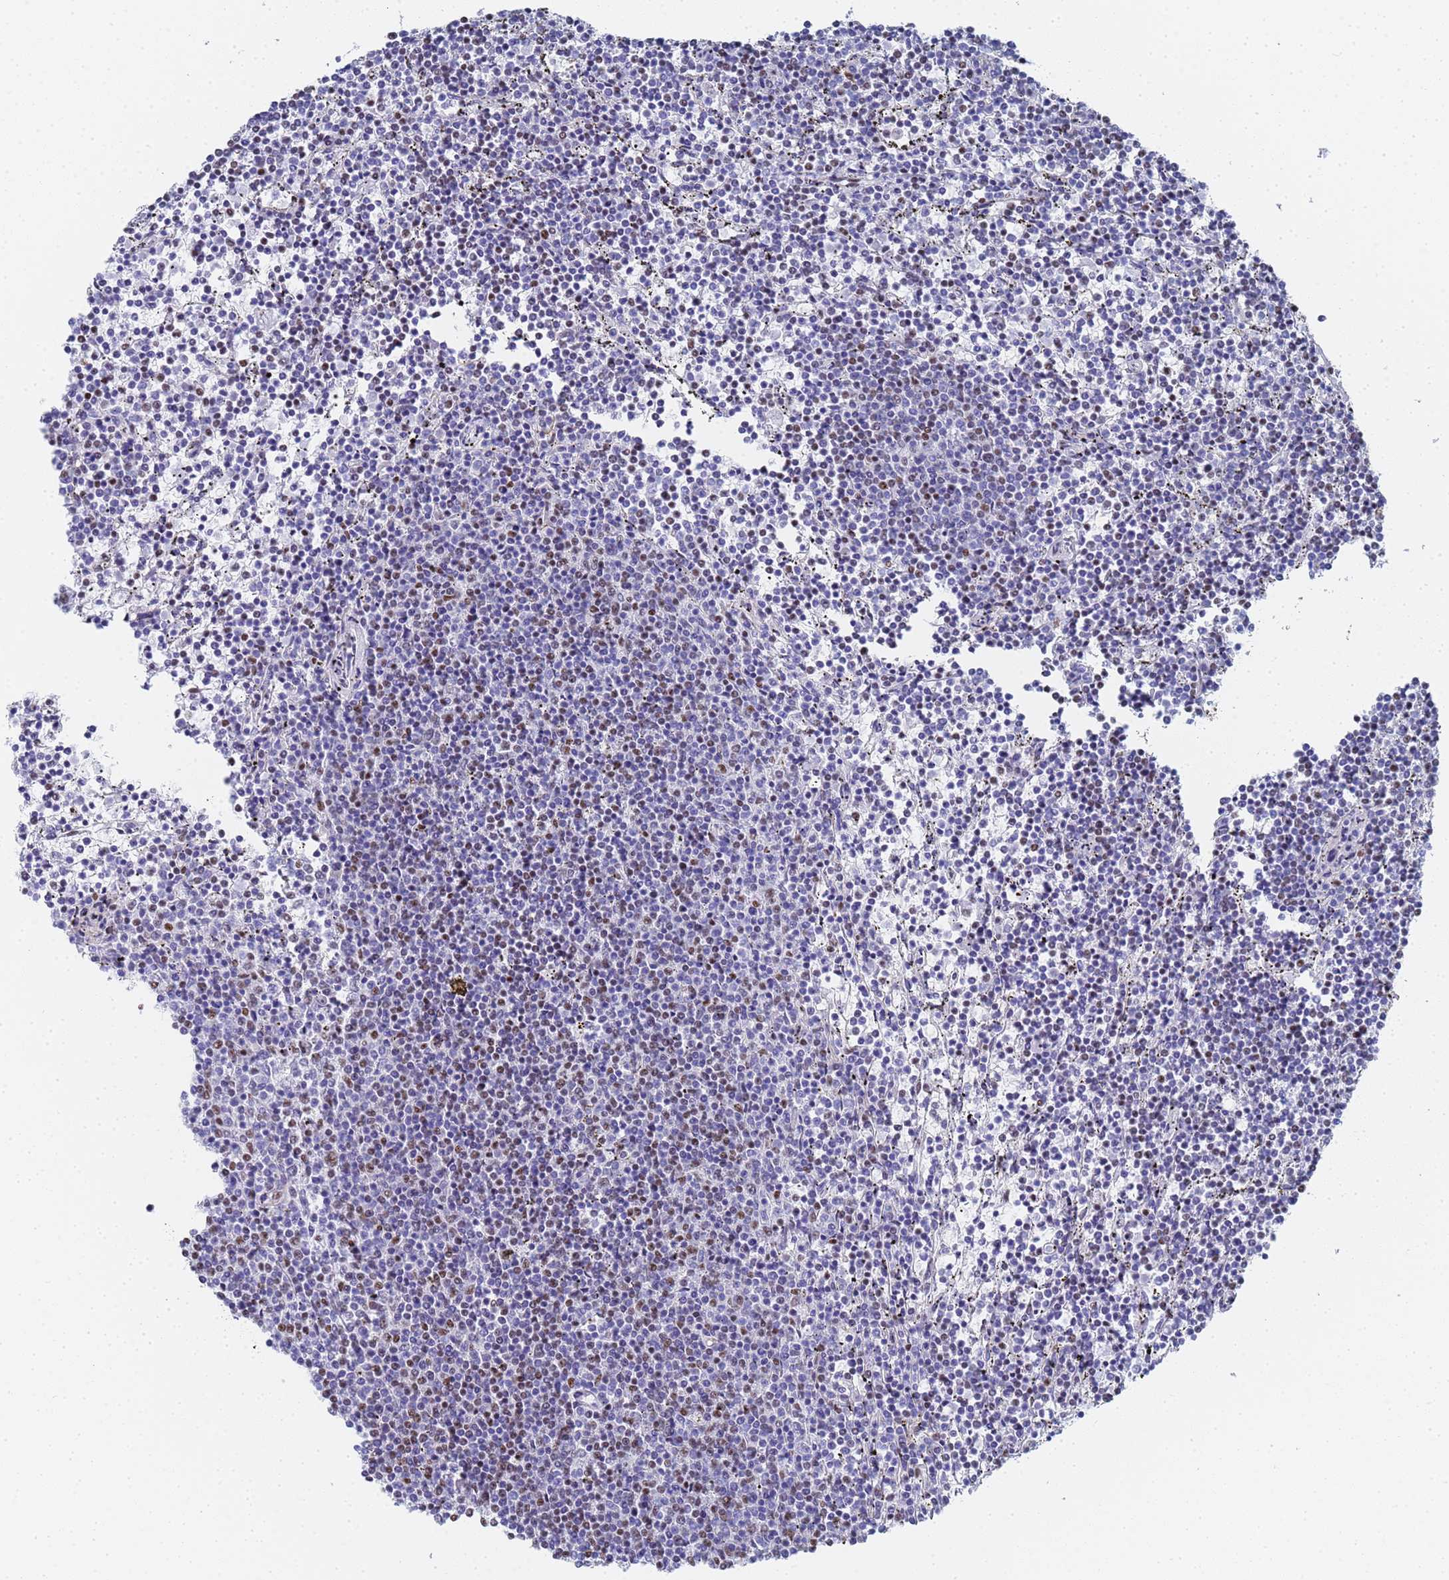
{"staining": {"intensity": "moderate", "quantity": "<25%", "location": "nuclear"}, "tissue": "lymphoma", "cell_type": "Tumor cells", "image_type": "cancer", "snomed": [{"axis": "morphology", "description": "Malignant lymphoma, non-Hodgkin's type, Low grade"}, {"axis": "topography", "description": "Spleen"}], "caption": "Brown immunohistochemical staining in lymphoma demonstrates moderate nuclear positivity in about <25% of tumor cells.", "gene": "PRRT4", "patient": {"sex": "female", "age": 50}}